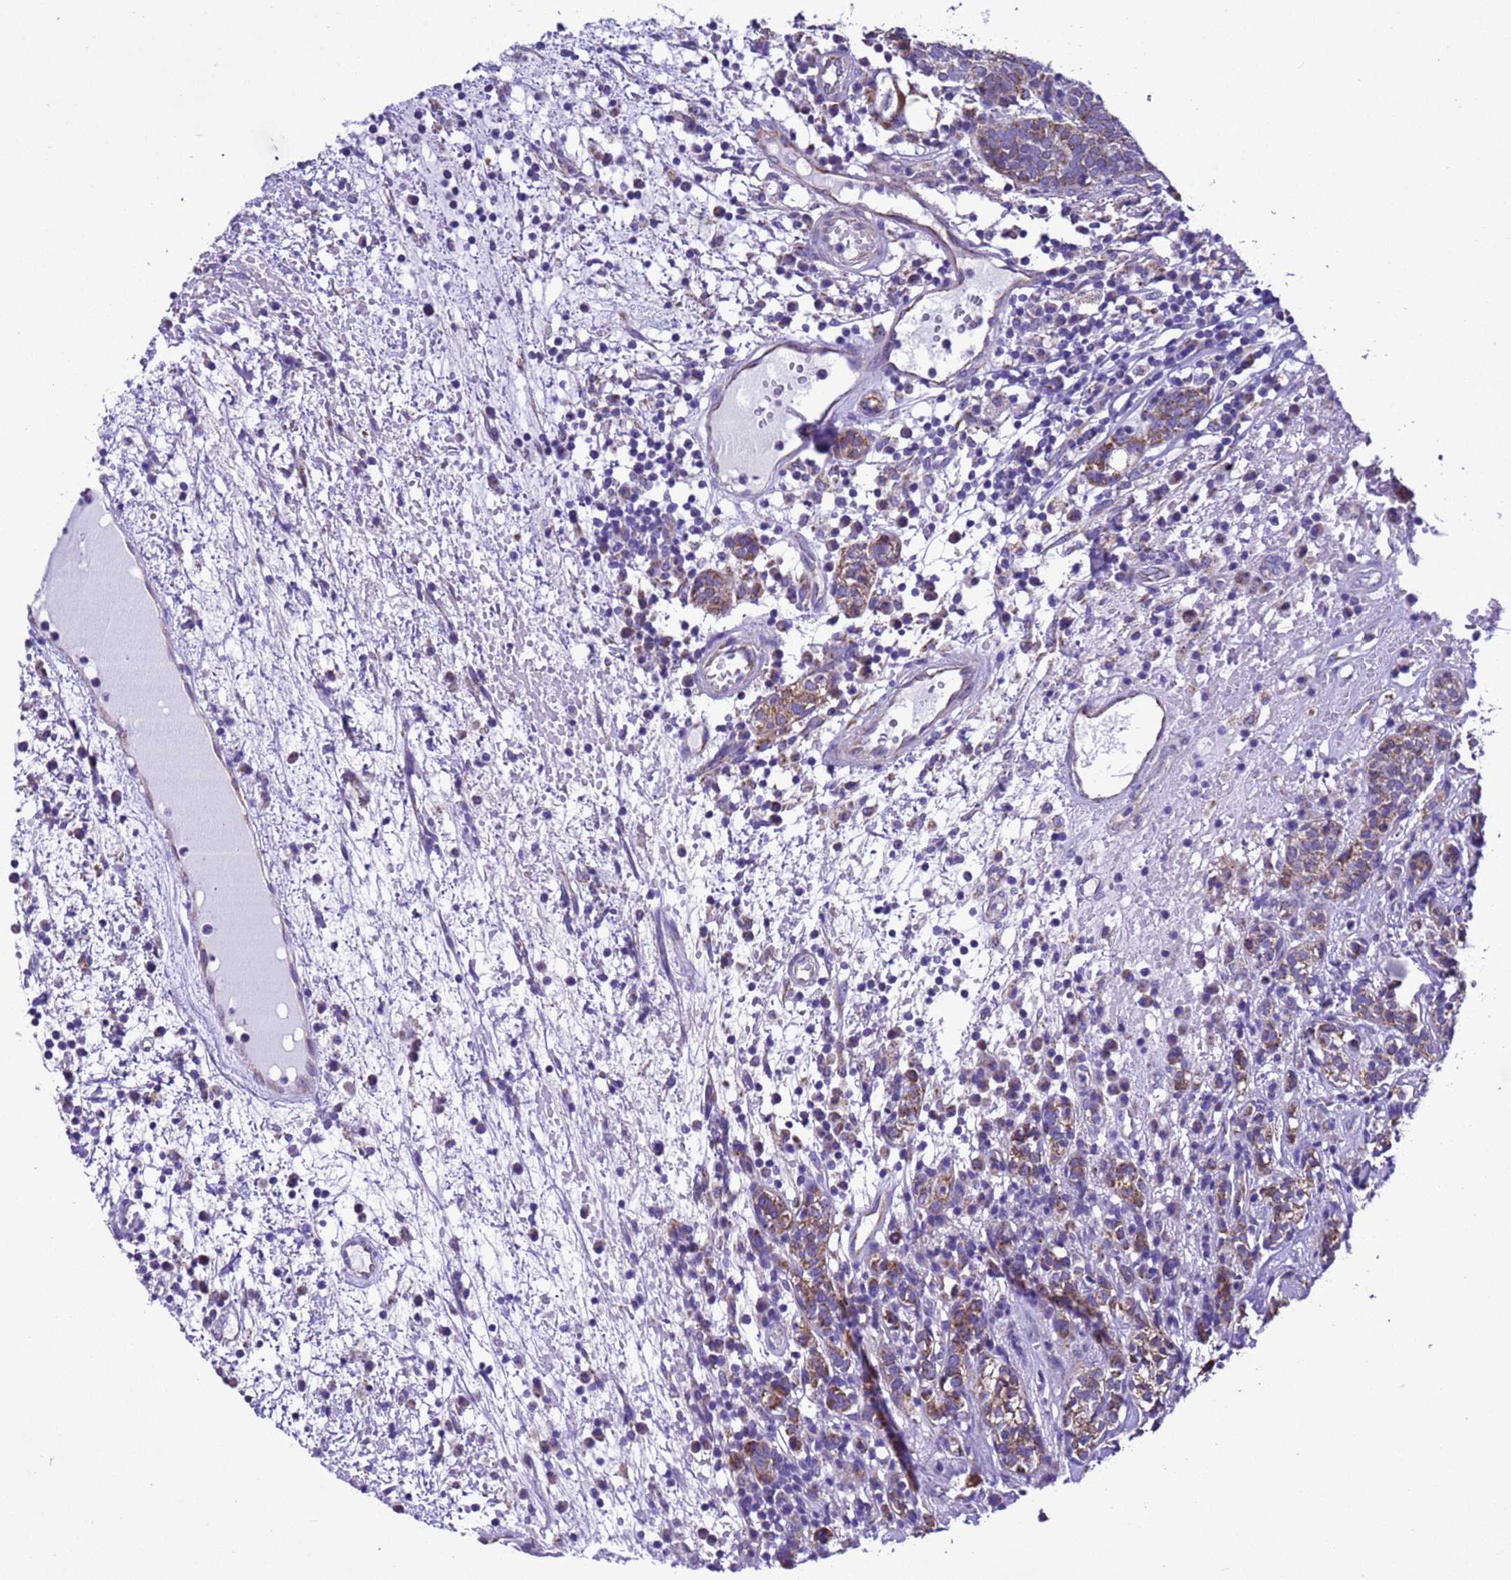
{"staining": {"intensity": "weak", "quantity": "25%-75%", "location": "cytoplasmic/membranous"}, "tissue": "head and neck cancer", "cell_type": "Tumor cells", "image_type": "cancer", "snomed": [{"axis": "morphology", "description": "Adenocarcinoma, NOS"}, {"axis": "topography", "description": "Salivary gland"}, {"axis": "topography", "description": "Head-Neck"}], "caption": "DAB immunohistochemical staining of human head and neck adenocarcinoma reveals weak cytoplasmic/membranous protein staining in approximately 25%-75% of tumor cells. The staining was performed using DAB (3,3'-diaminobenzidine) to visualize the protein expression in brown, while the nuclei were stained in blue with hematoxylin (Magnification: 20x).", "gene": "CCDC191", "patient": {"sex": "female", "age": 65}}